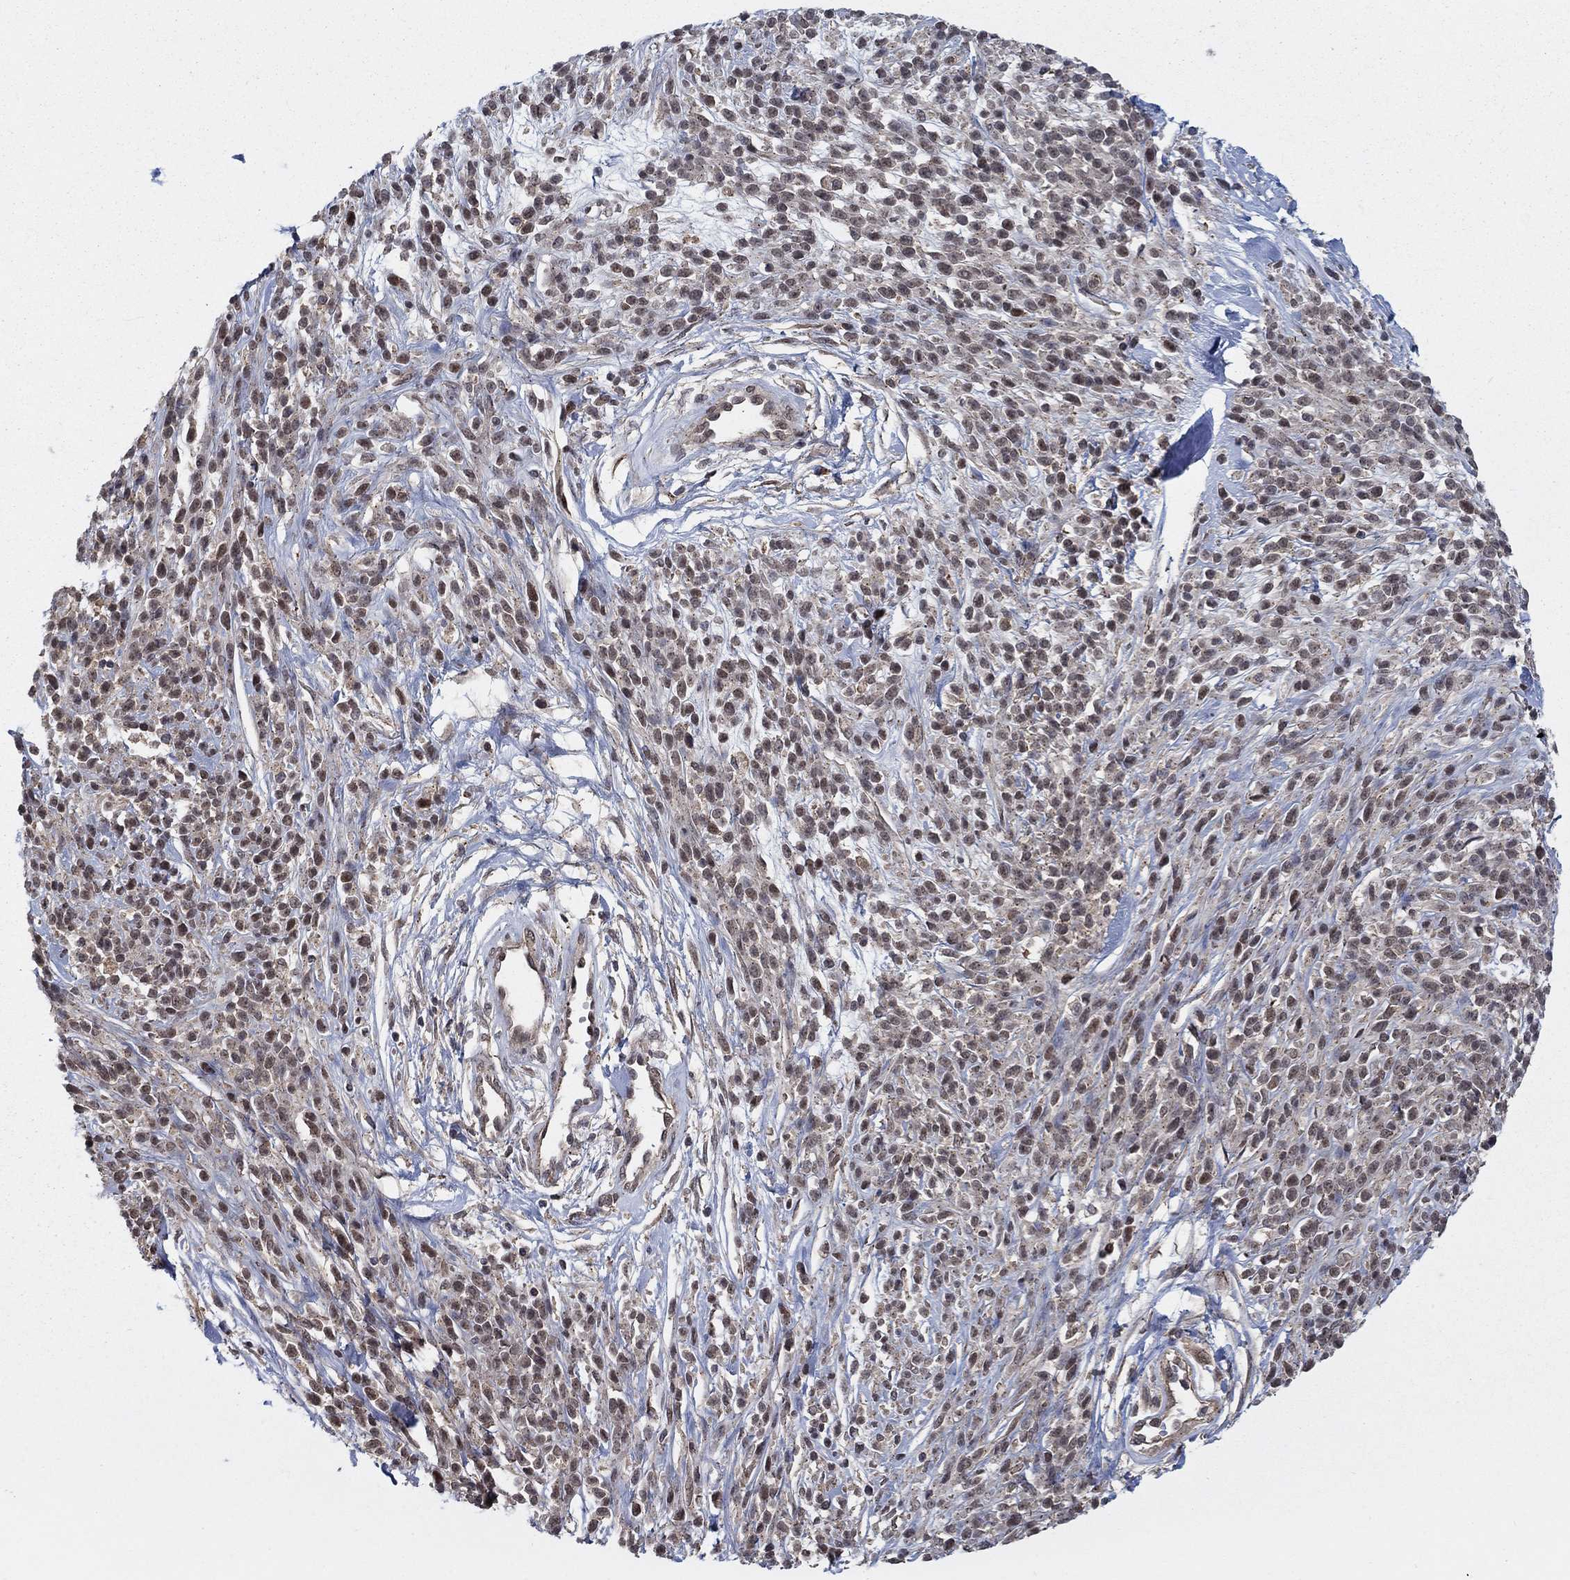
{"staining": {"intensity": "moderate", "quantity": "25%-75%", "location": "cytoplasmic/membranous,nuclear"}, "tissue": "melanoma", "cell_type": "Tumor cells", "image_type": "cancer", "snomed": [{"axis": "morphology", "description": "Malignant melanoma, NOS"}, {"axis": "topography", "description": "Skin"}, {"axis": "topography", "description": "Skin of trunk"}], "caption": "This histopathology image reveals IHC staining of melanoma, with medium moderate cytoplasmic/membranous and nuclear staining in about 25%-75% of tumor cells.", "gene": "SH3RF1", "patient": {"sex": "male", "age": 74}}